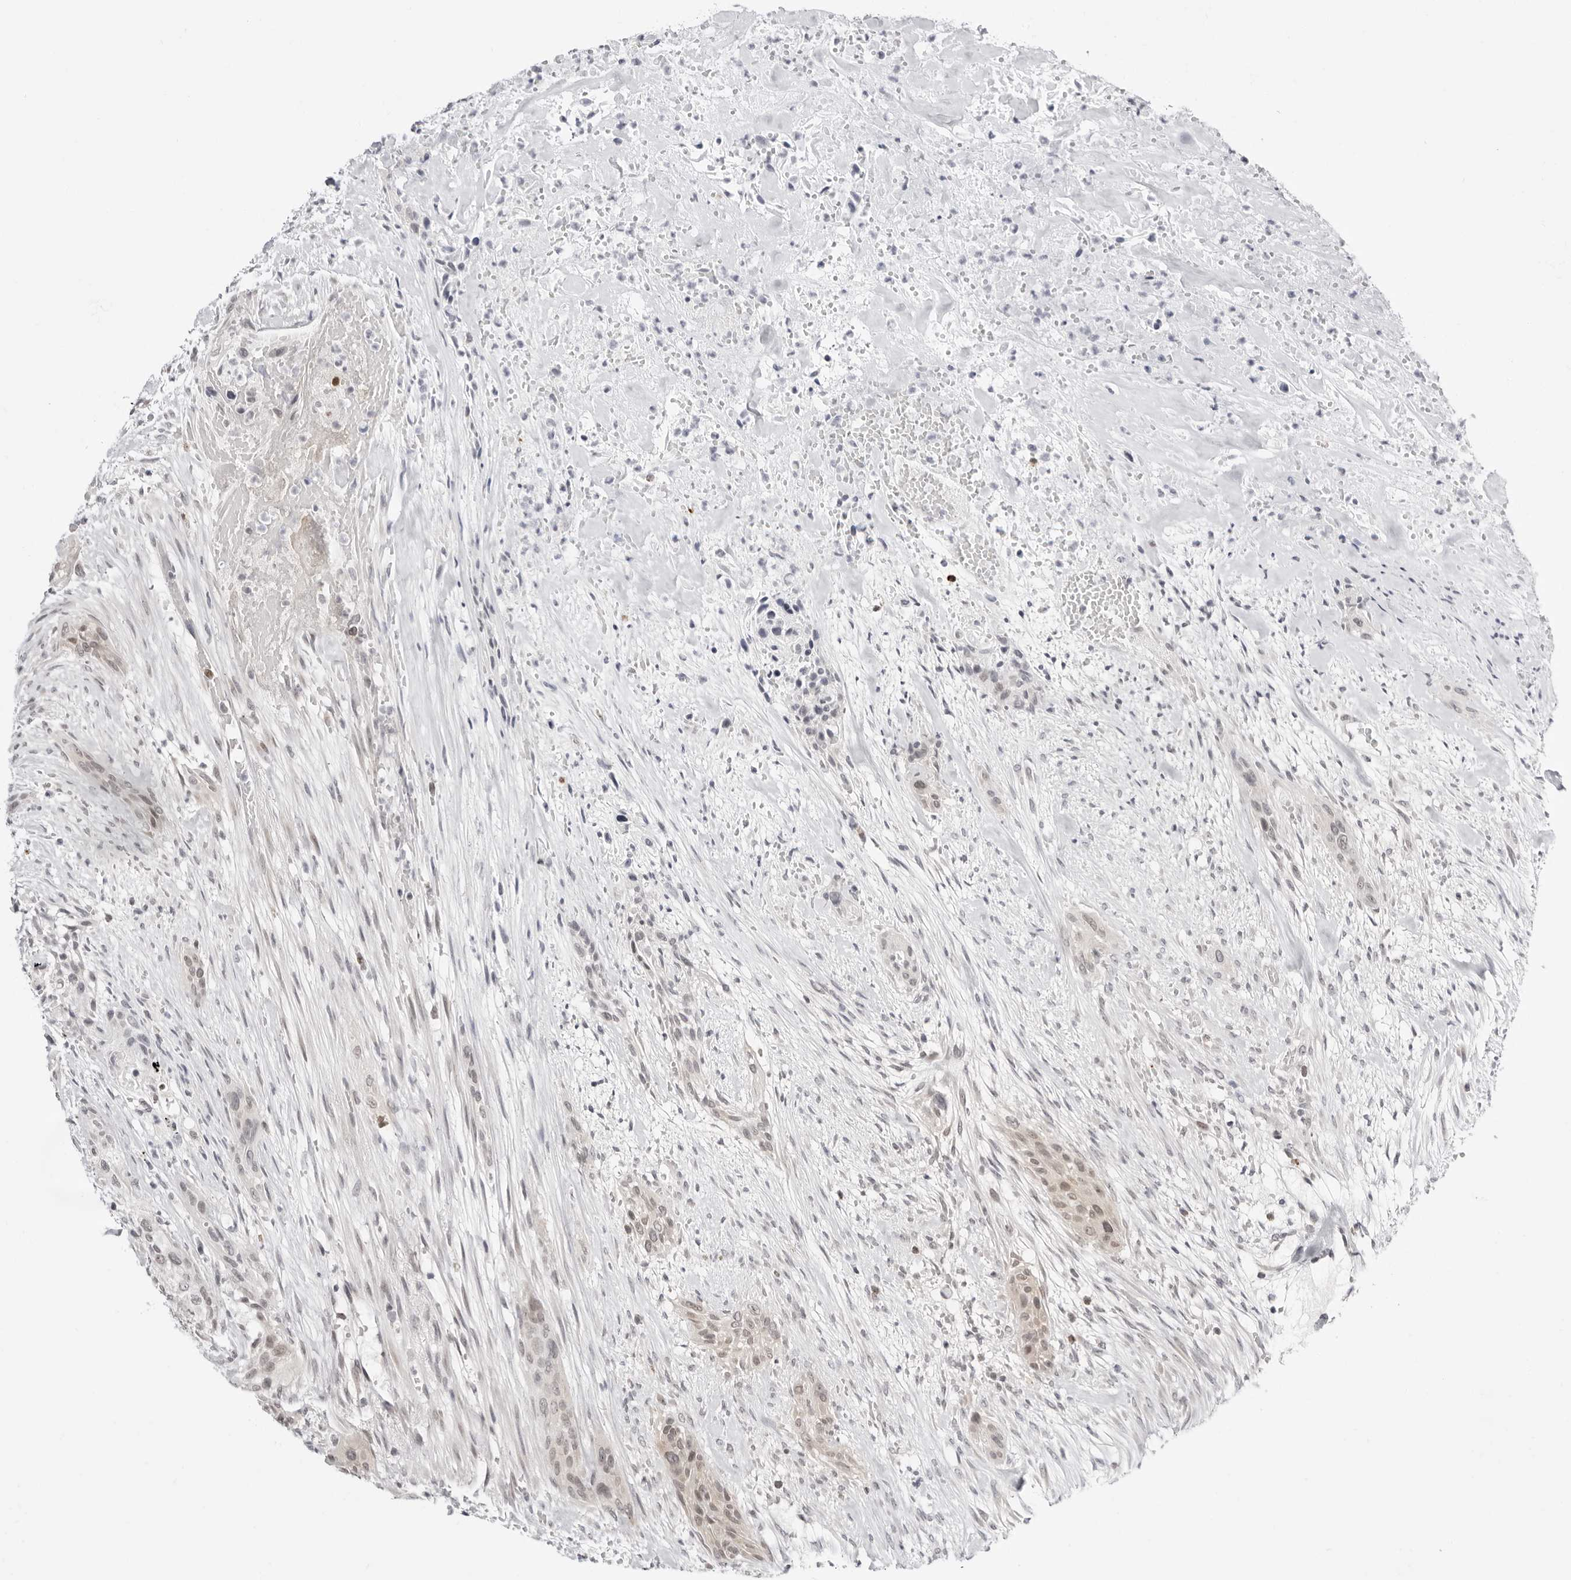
{"staining": {"intensity": "weak", "quantity": "25%-75%", "location": "nuclear"}, "tissue": "urothelial cancer", "cell_type": "Tumor cells", "image_type": "cancer", "snomed": [{"axis": "morphology", "description": "Urothelial carcinoma, High grade"}, {"axis": "topography", "description": "Urinary bladder"}], "caption": "A brown stain labels weak nuclear staining of a protein in human urothelial carcinoma (high-grade) tumor cells. Ihc stains the protein in brown and the nuclei are stained blue.", "gene": "PPP2R5C", "patient": {"sex": "male", "age": 35}}